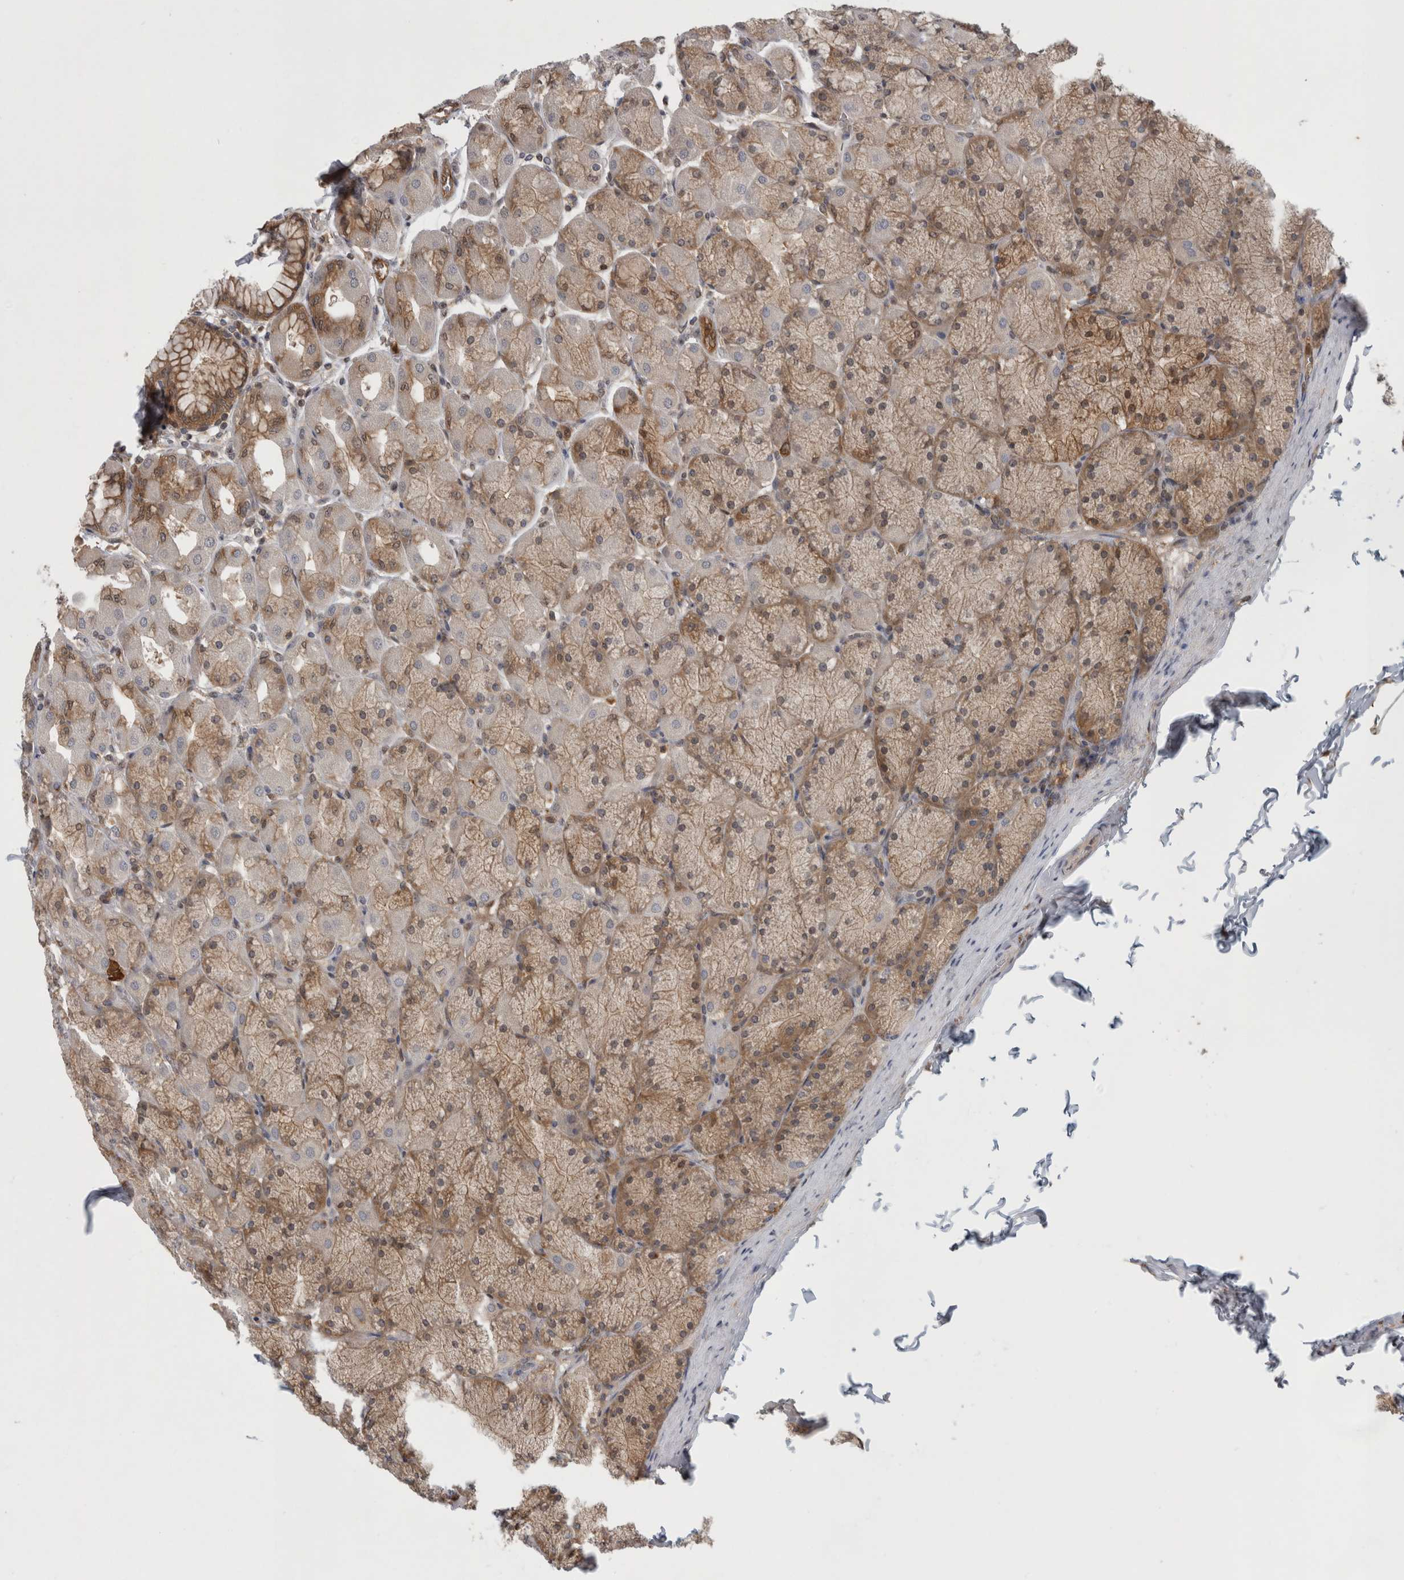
{"staining": {"intensity": "moderate", "quantity": ">75%", "location": "cytoplasmic/membranous"}, "tissue": "stomach", "cell_type": "Glandular cells", "image_type": "normal", "snomed": [{"axis": "morphology", "description": "Normal tissue, NOS"}, {"axis": "topography", "description": "Stomach, upper"}], "caption": "Immunohistochemistry (IHC) histopathology image of normal stomach: stomach stained using IHC reveals medium levels of moderate protein expression localized specifically in the cytoplasmic/membranous of glandular cells, appearing as a cytoplasmic/membranous brown color.", "gene": "ASTN2", "patient": {"sex": "female", "age": 56}}